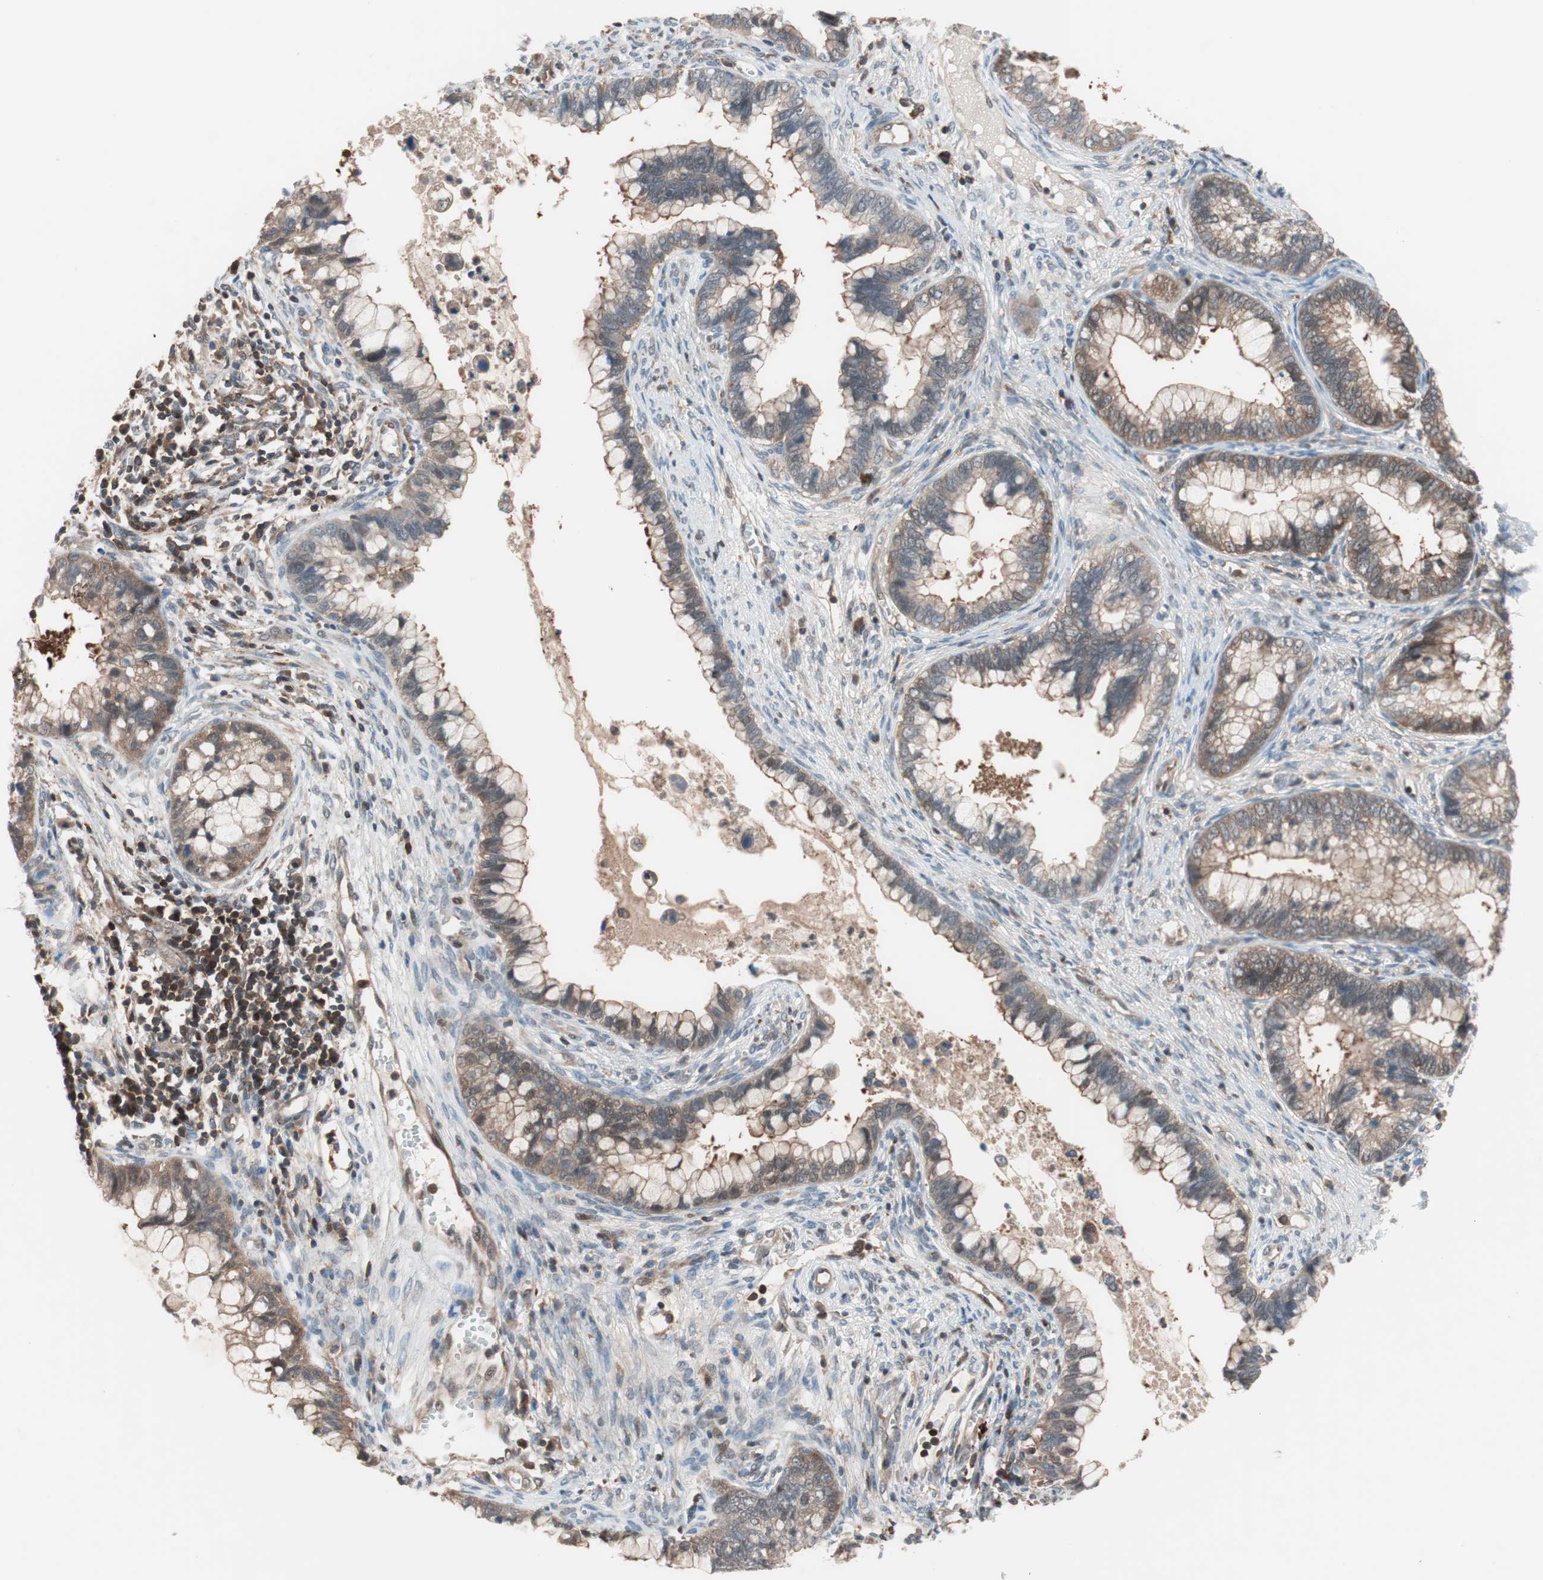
{"staining": {"intensity": "weak", "quantity": "25%-75%", "location": "cytoplasmic/membranous"}, "tissue": "cervical cancer", "cell_type": "Tumor cells", "image_type": "cancer", "snomed": [{"axis": "morphology", "description": "Adenocarcinoma, NOS"}, {"axis": "topography", "description": "Cervix"}], "caption": "Human adenocarcinoma (cervical) stained with a brown dye shows weak cytoplasmic/membranous positive staining in approximately 25%-75% of tumor cells.", "gene": "GALT", "patient": {"sex": "female", "age": 44}}